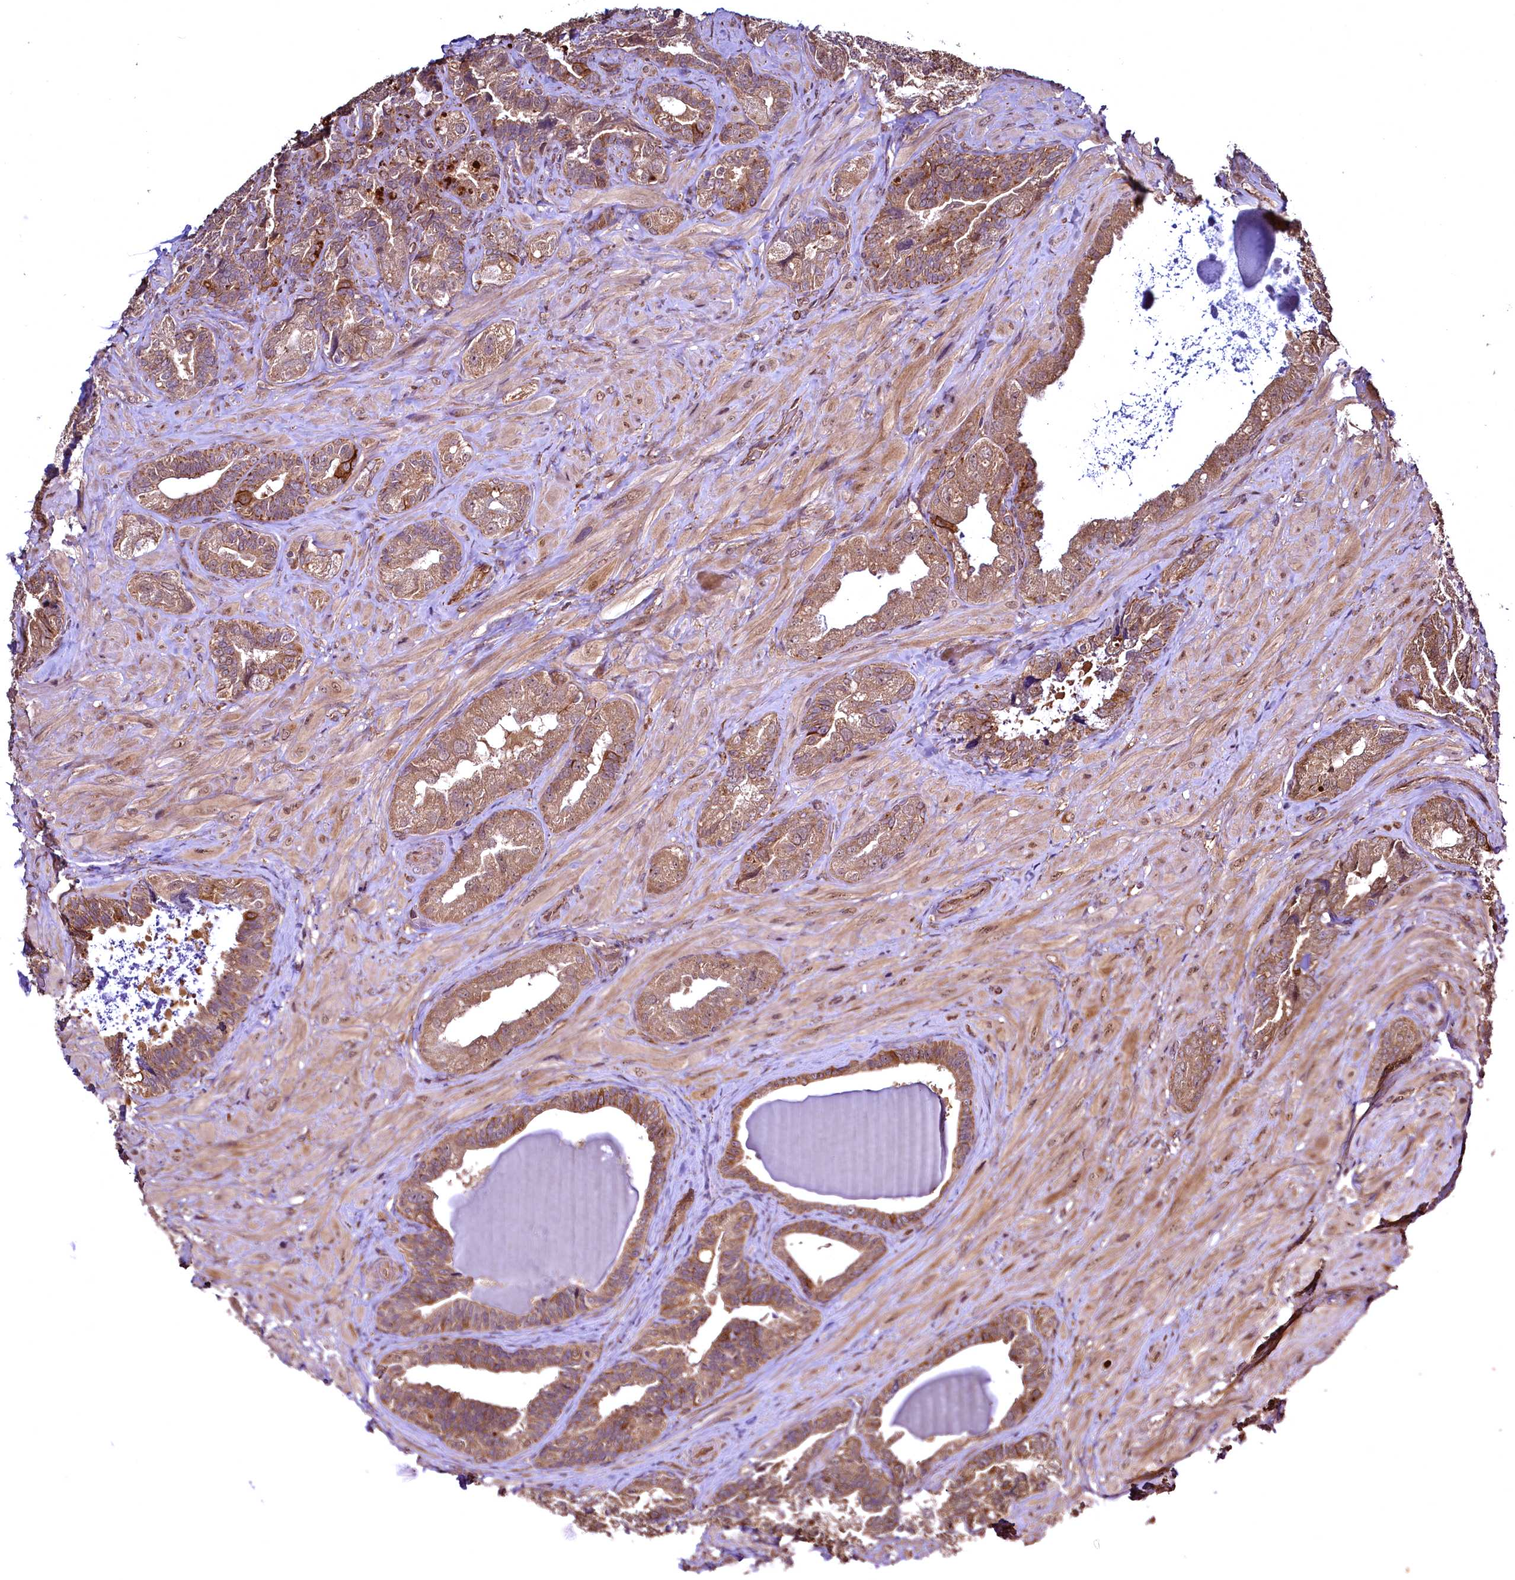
{"staining": {"intensity": "moderate", "quantity": ">75%", "location": "cytoplasmic/membranous"}, "tissue": "seminal vesicle", "cell_type": "Glandular cells", "image_type": "normal", "snomed": [{"axis": "morphology", "description": "Normal tissue, NOS"}, {"axis": "topography", "description": "Prostate and seminal vesicle, NOS"}, {"axis": "topography", "description": "Prostate"}, {"axis": "topography", "description": "Seminal veicle"}], "caption": "Human seminal vesicle stained with a brown dye demonstrates moderate cytoplasmic/membranous positive staining in about >75% of glandular cells.", "gene": "TBCEL", "patient": {"sex": "male", "age": 67}}